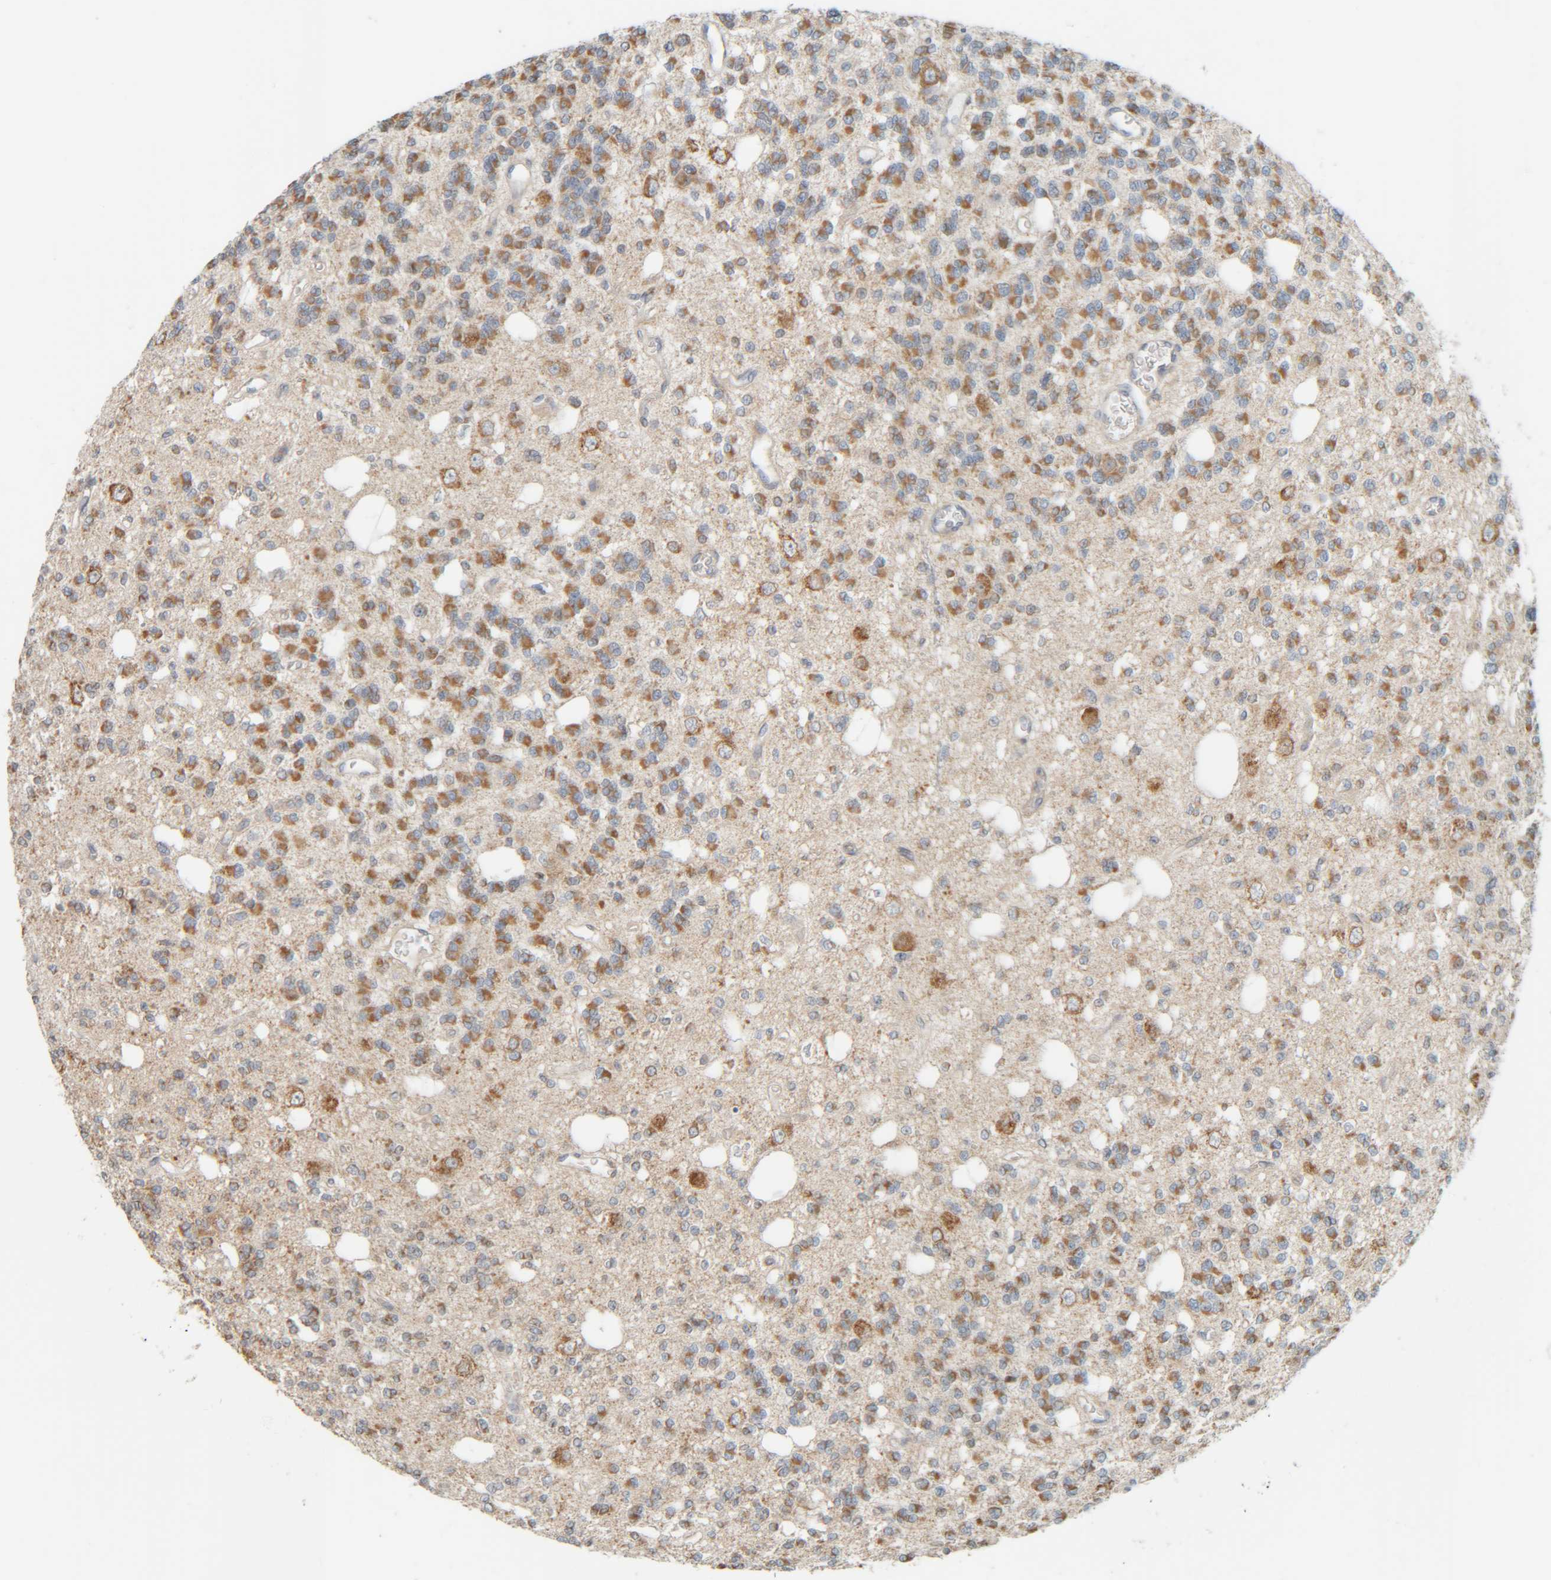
{"staining": {"intensity": "moderate", "quantity": ">75%", "location": "cytoplasmic/membranous"}, "tissue": "glioma", "cell_type": "Tumor cells", "image_type": "cancer", "snomed": [{"axis": "morphology", "description": "Glioma, malignant, Low grade"}, {"axis": "topography", "description": "Brain"}], "caption": "IHC of malignant low-grade glioma reveals medium levels of moderate cytoplasmic/membranous positivity in approximately >75% of tumor cells.", "gene": "CCDC57", "patient": {"sex": "male", "age": 38}}